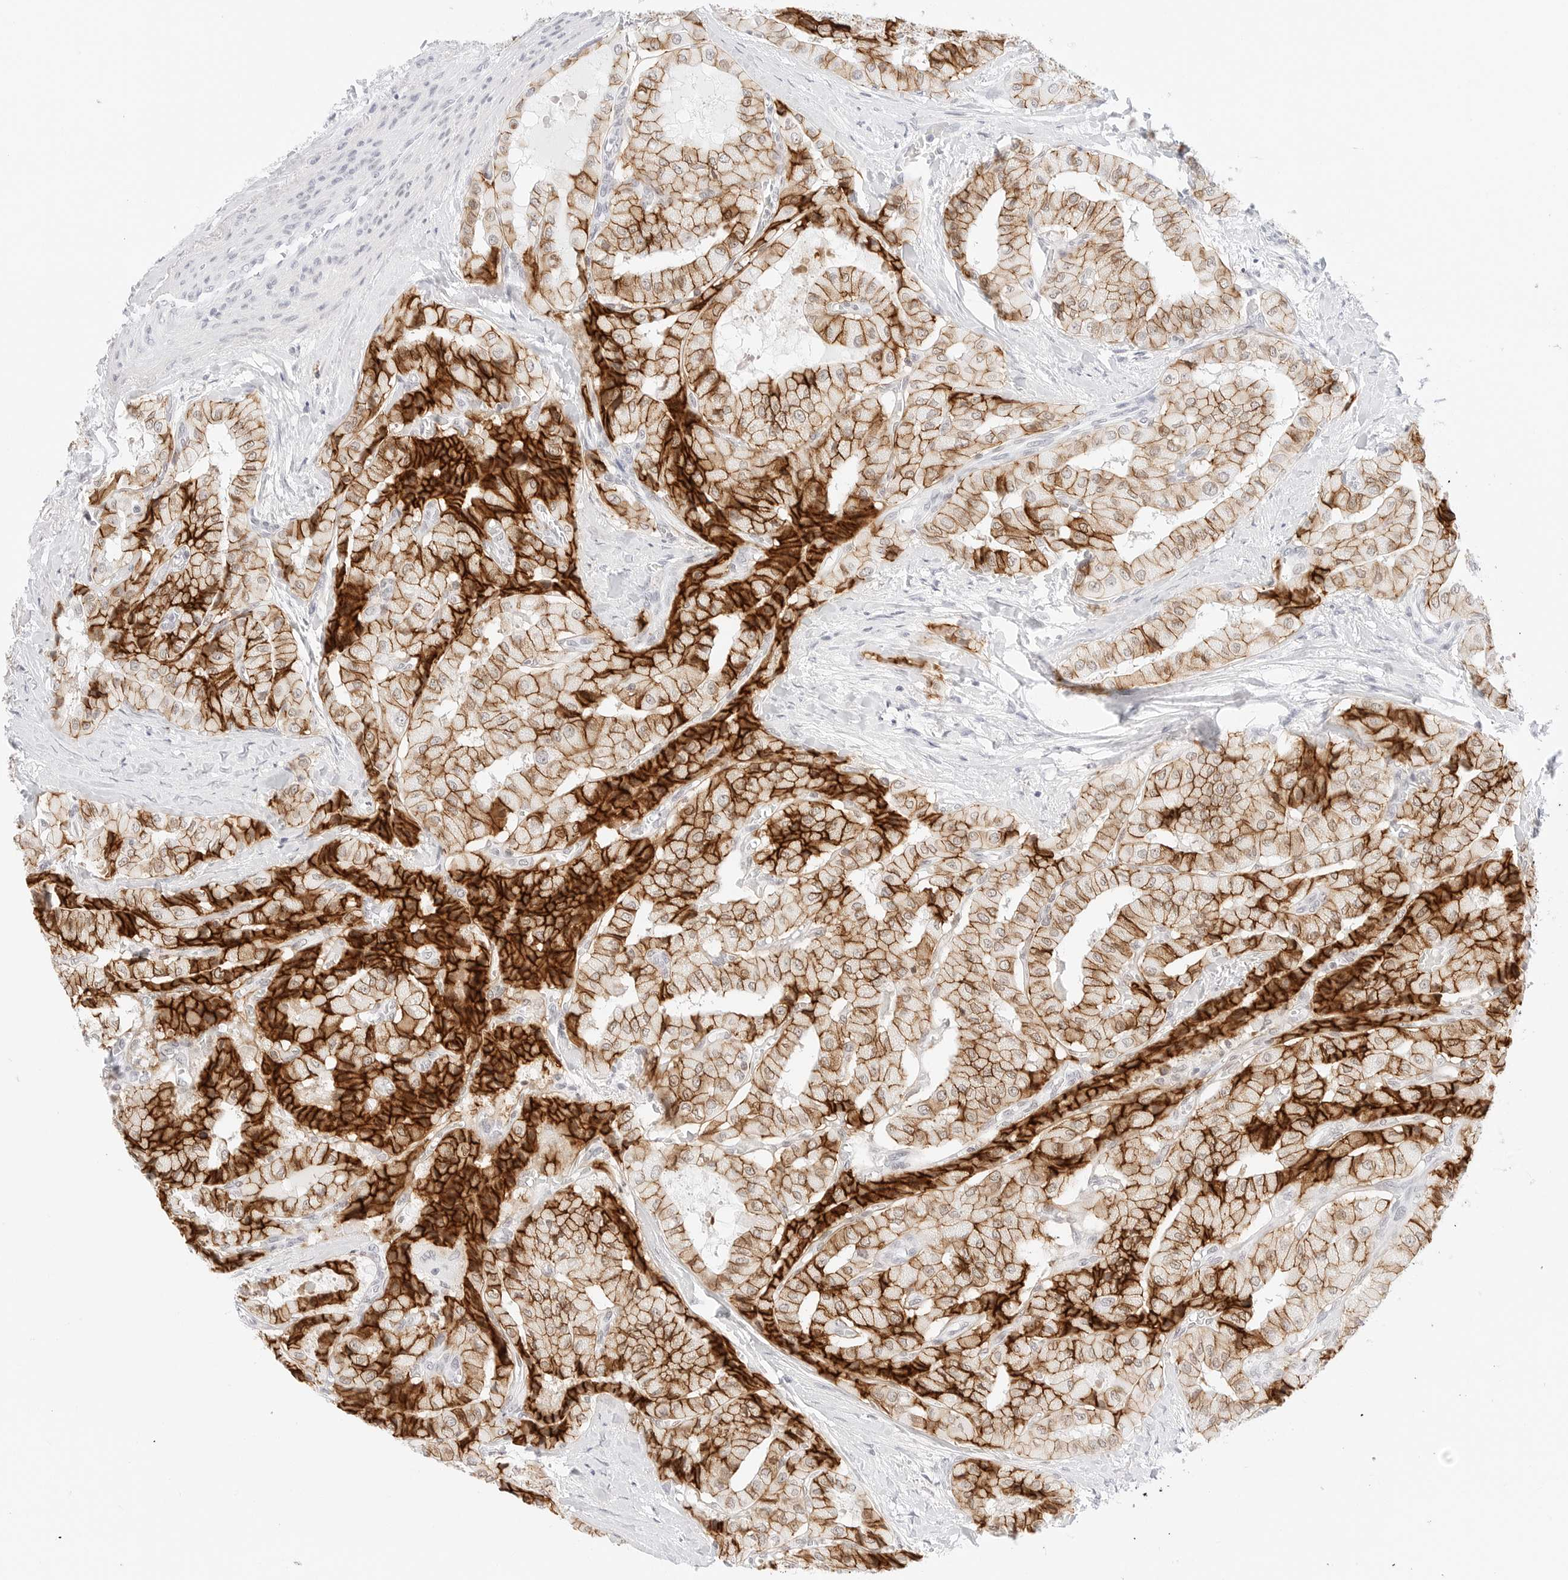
{"staining": {"intensity": "strong", "quantity": ">75%", "location": "cytoplasmic/membranous"}, "tissue": "thyroid cancer", "cell_type": "Tumor cells", "image_type": "cancer", "snomed": [{"axis": "morphology", "description": "Papillary adenocarcinoma, NOS"}, {"axis": "topography", "description": "Thyroid gland"}], "caption": "The histopathology image shows staining of thyroid cancer, revealing strong cytoplasmic/membranous protein expression (brown color) within tumor cells.", "gene": "CDH1", "patient": {"sex": "female", "age": 59}}